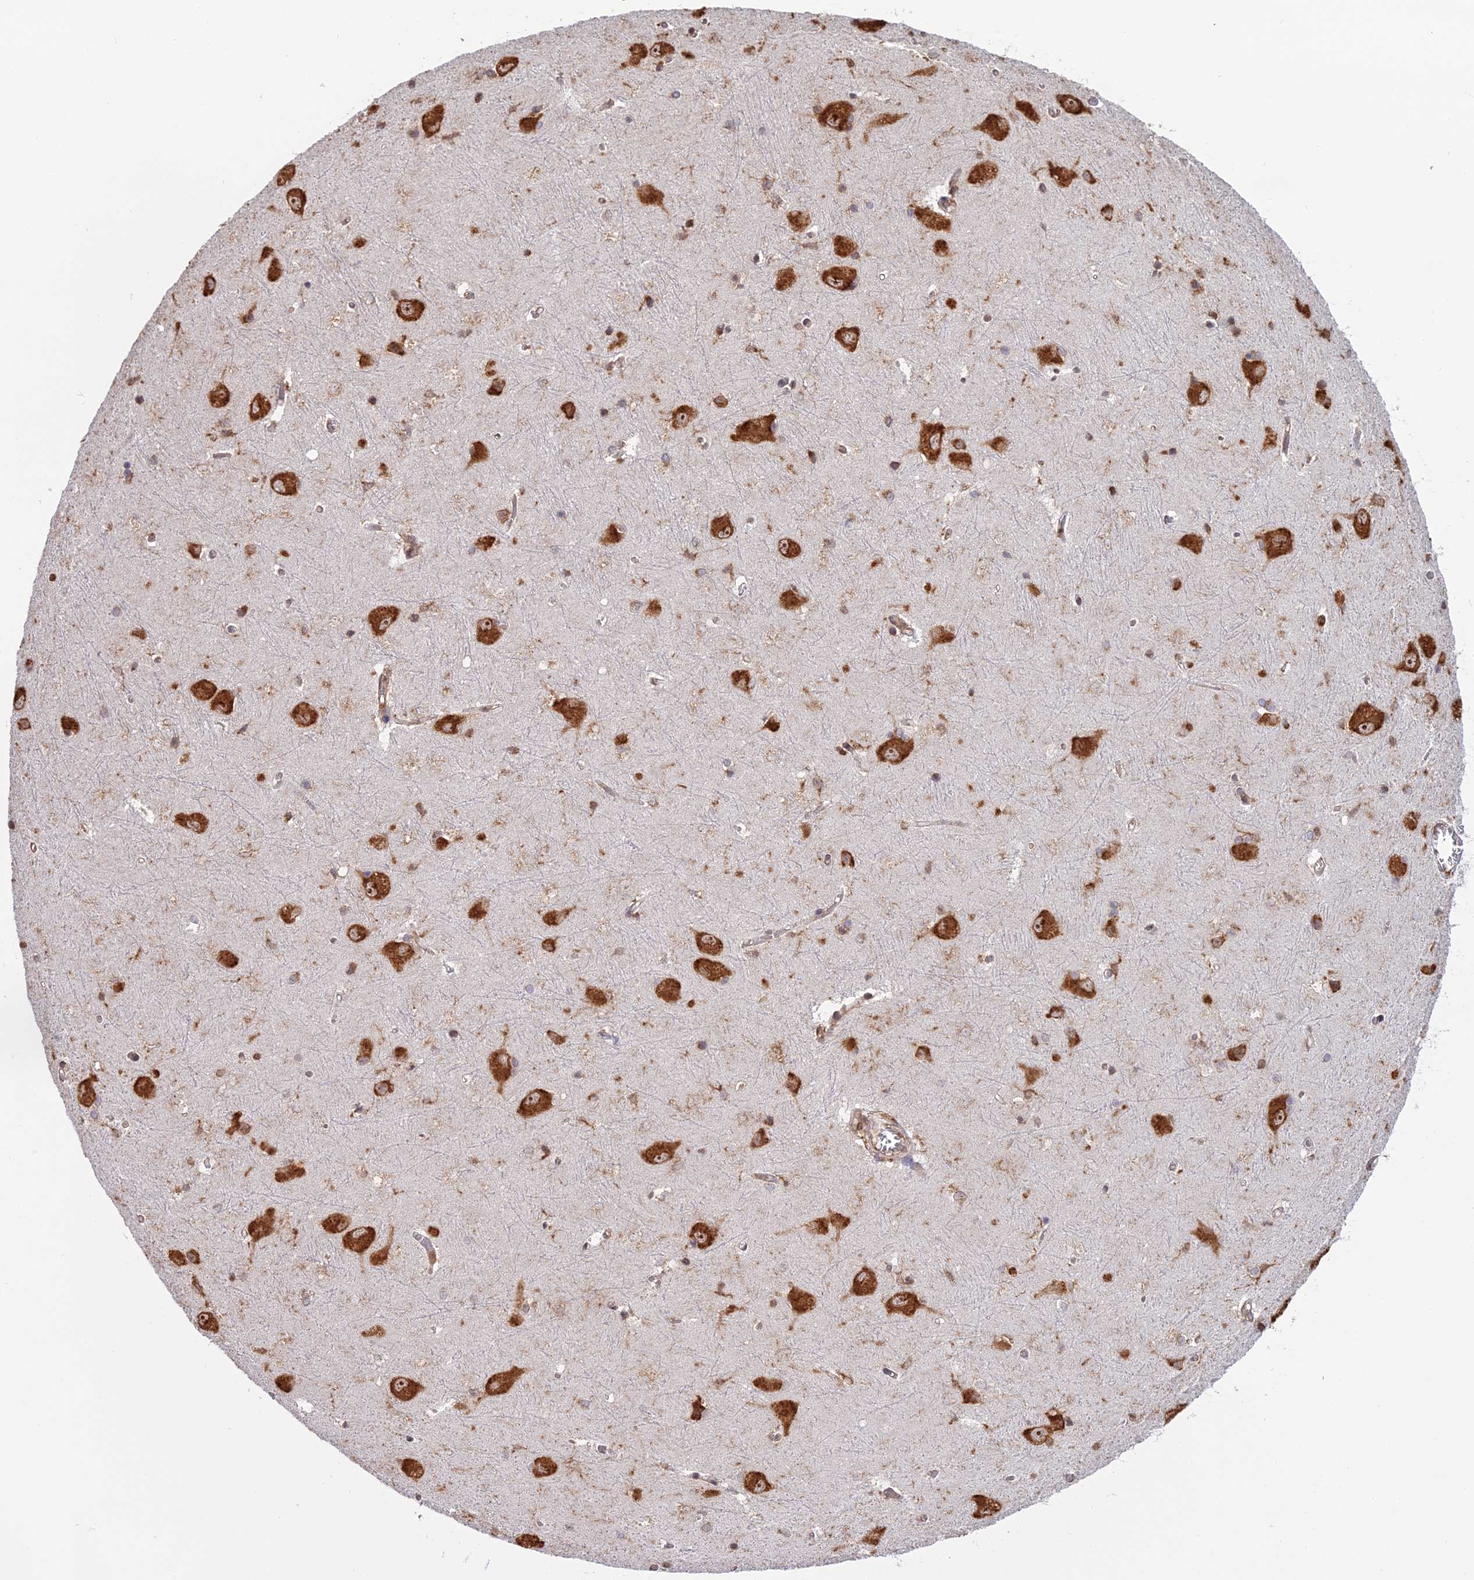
{"staining": {"intensity": "moderate", "quantity": ">75%", "location": "cytoplasmic/membranous"}, "tissue": "caudate", "cell_type": "Glial cells", "image_type": "normal", "snomed": [{"axis": "morphology", "description": "Normal tissue, NOS"}, {"axis": "topography", "description": "Lateral ventricle wall"}], "caption": "The histopathology image shows immunohistochemical staining of benign caudate. There is moderate cytoplasmic/membranous expression is seen in about >75% of glial cells.", "gene": "RPL26", "patient": {"sex": "male", "age": 37}}